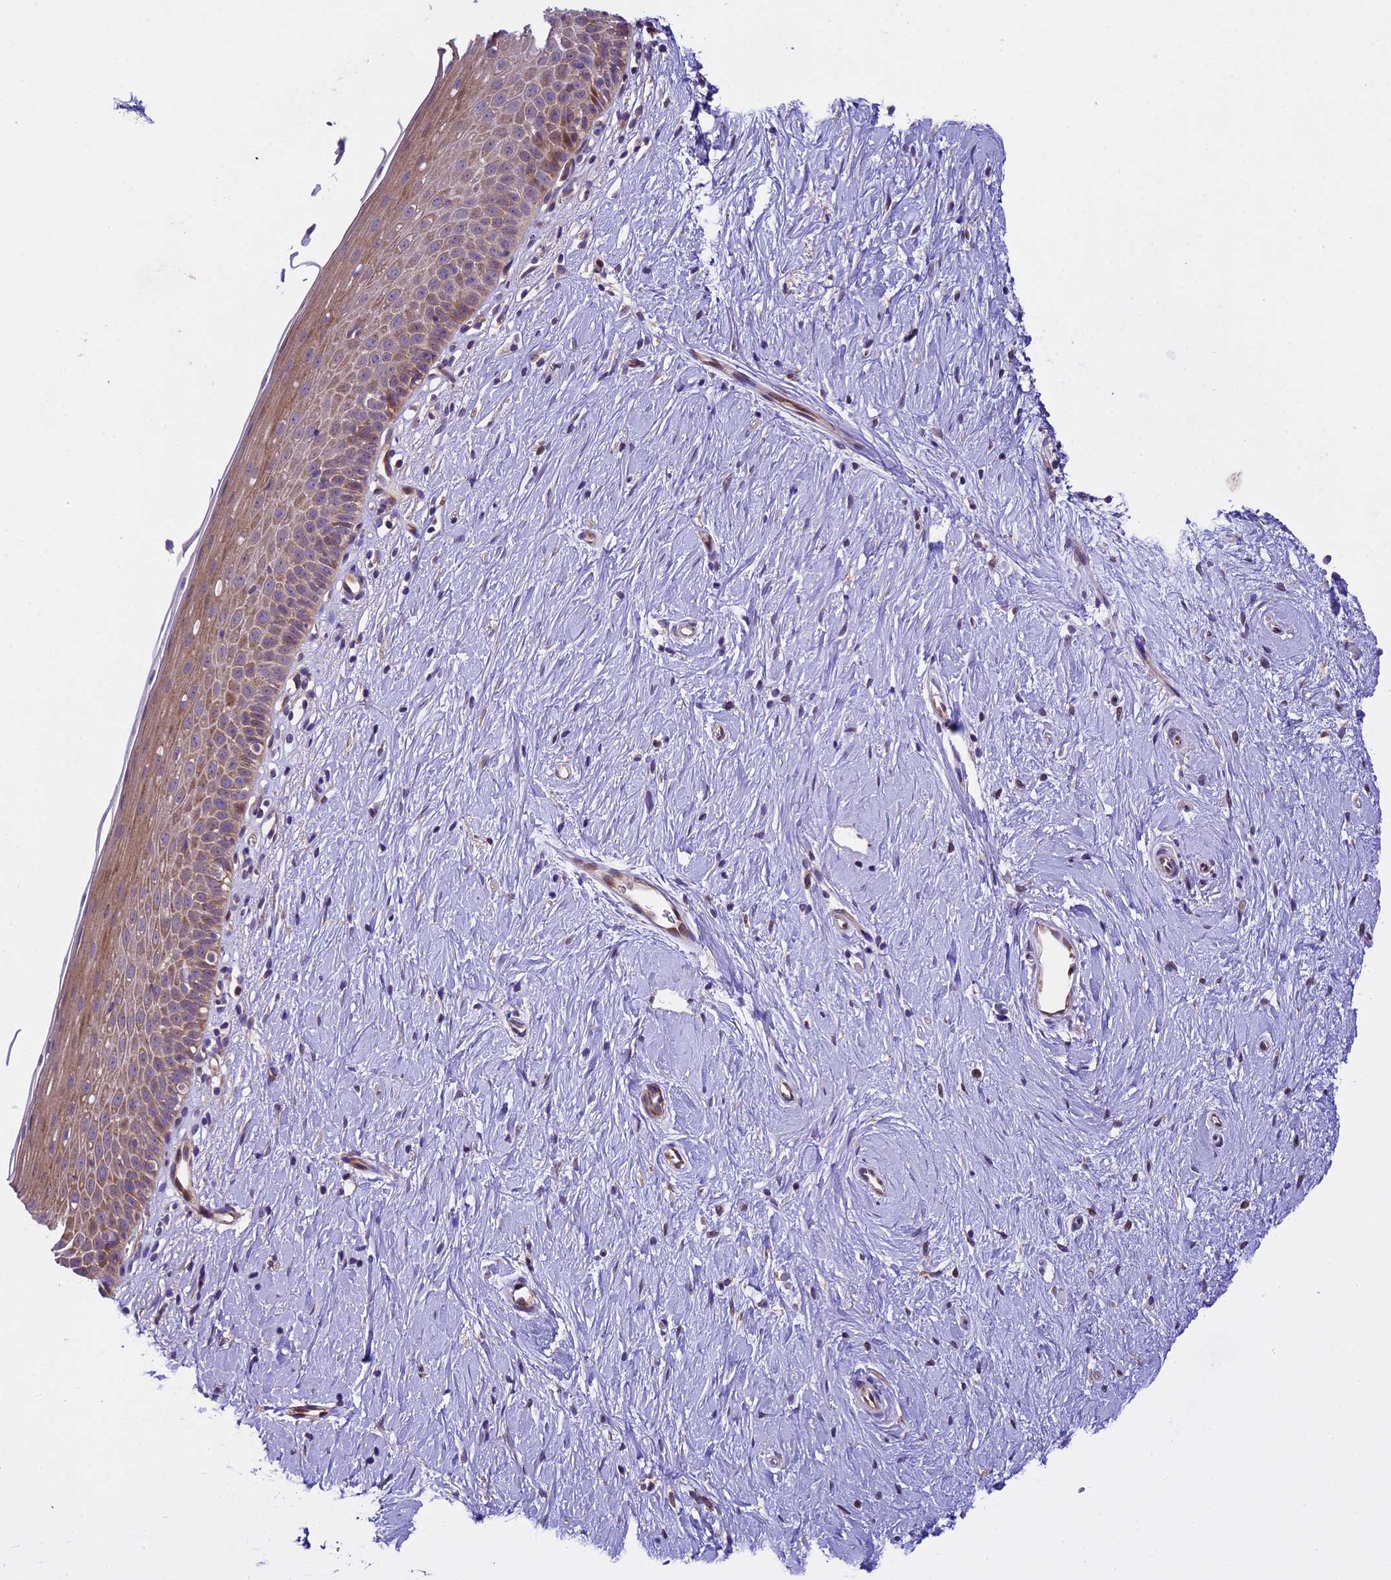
{"staining": {"intensity": "moderate", "quantity": "25%-75%", "location": "cytoplasmic/membranous"}, "tissue": "cervix", "cell_type": "Glandular cells", "image_type": "normal", "snomed": [{"axis": "morphology", "description": "Normal tissue, NOS"}, {"axis": "topography", "description": "Cervix"}], "caption": "A histopathology image showing moderate cytoplasmic/membranous positivity in about 25%-75% of glandular cells in unremarkable cervix, as visualized by brown immunohistochemical staining.", "gene": "SPIRE1", "patient": {"sex": "female", "age": 57}}